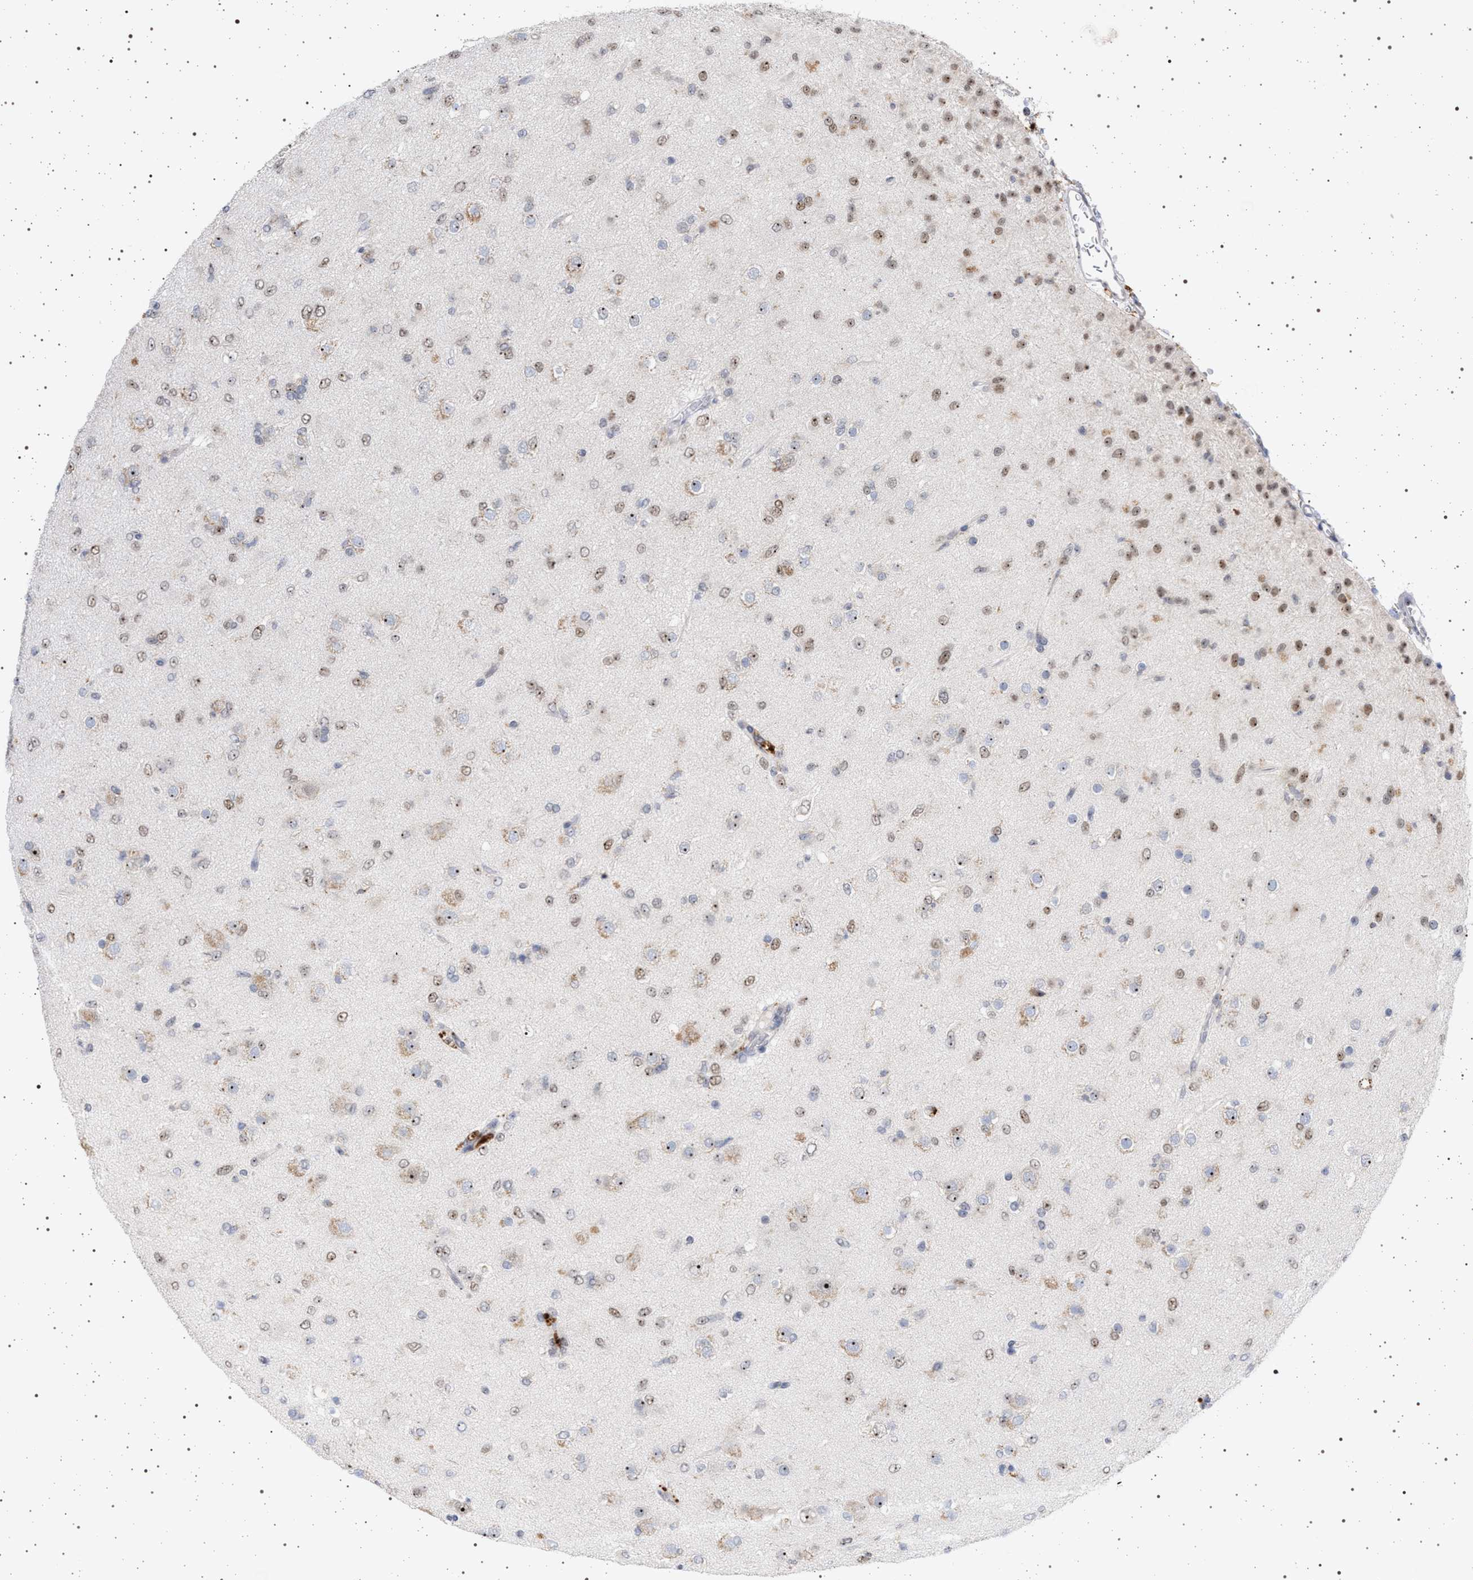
{"staining": {"intensity": "moderate", "quantity": "25%-75%", "location": "nuclear"}, "tissue": "glioma", "cell_type": "Tumor cells", "image_type": "cancer", "snomed": [{"axis": "morphology", "description": "Glioma, malignant, Low grade"}, {"axis": "topography", "description": "Brain"}], "caption": "This micrograph demonstrates malignant low-grade glioma stained with immunohistochemistry (IHC) to label a protein in brown. The nuclear of tumor cells show moderate positivity for the protein. Nuclei are counter-stained blue.", "gene": "ELAC2", "patient": {"sex": "male", "age": 65}}